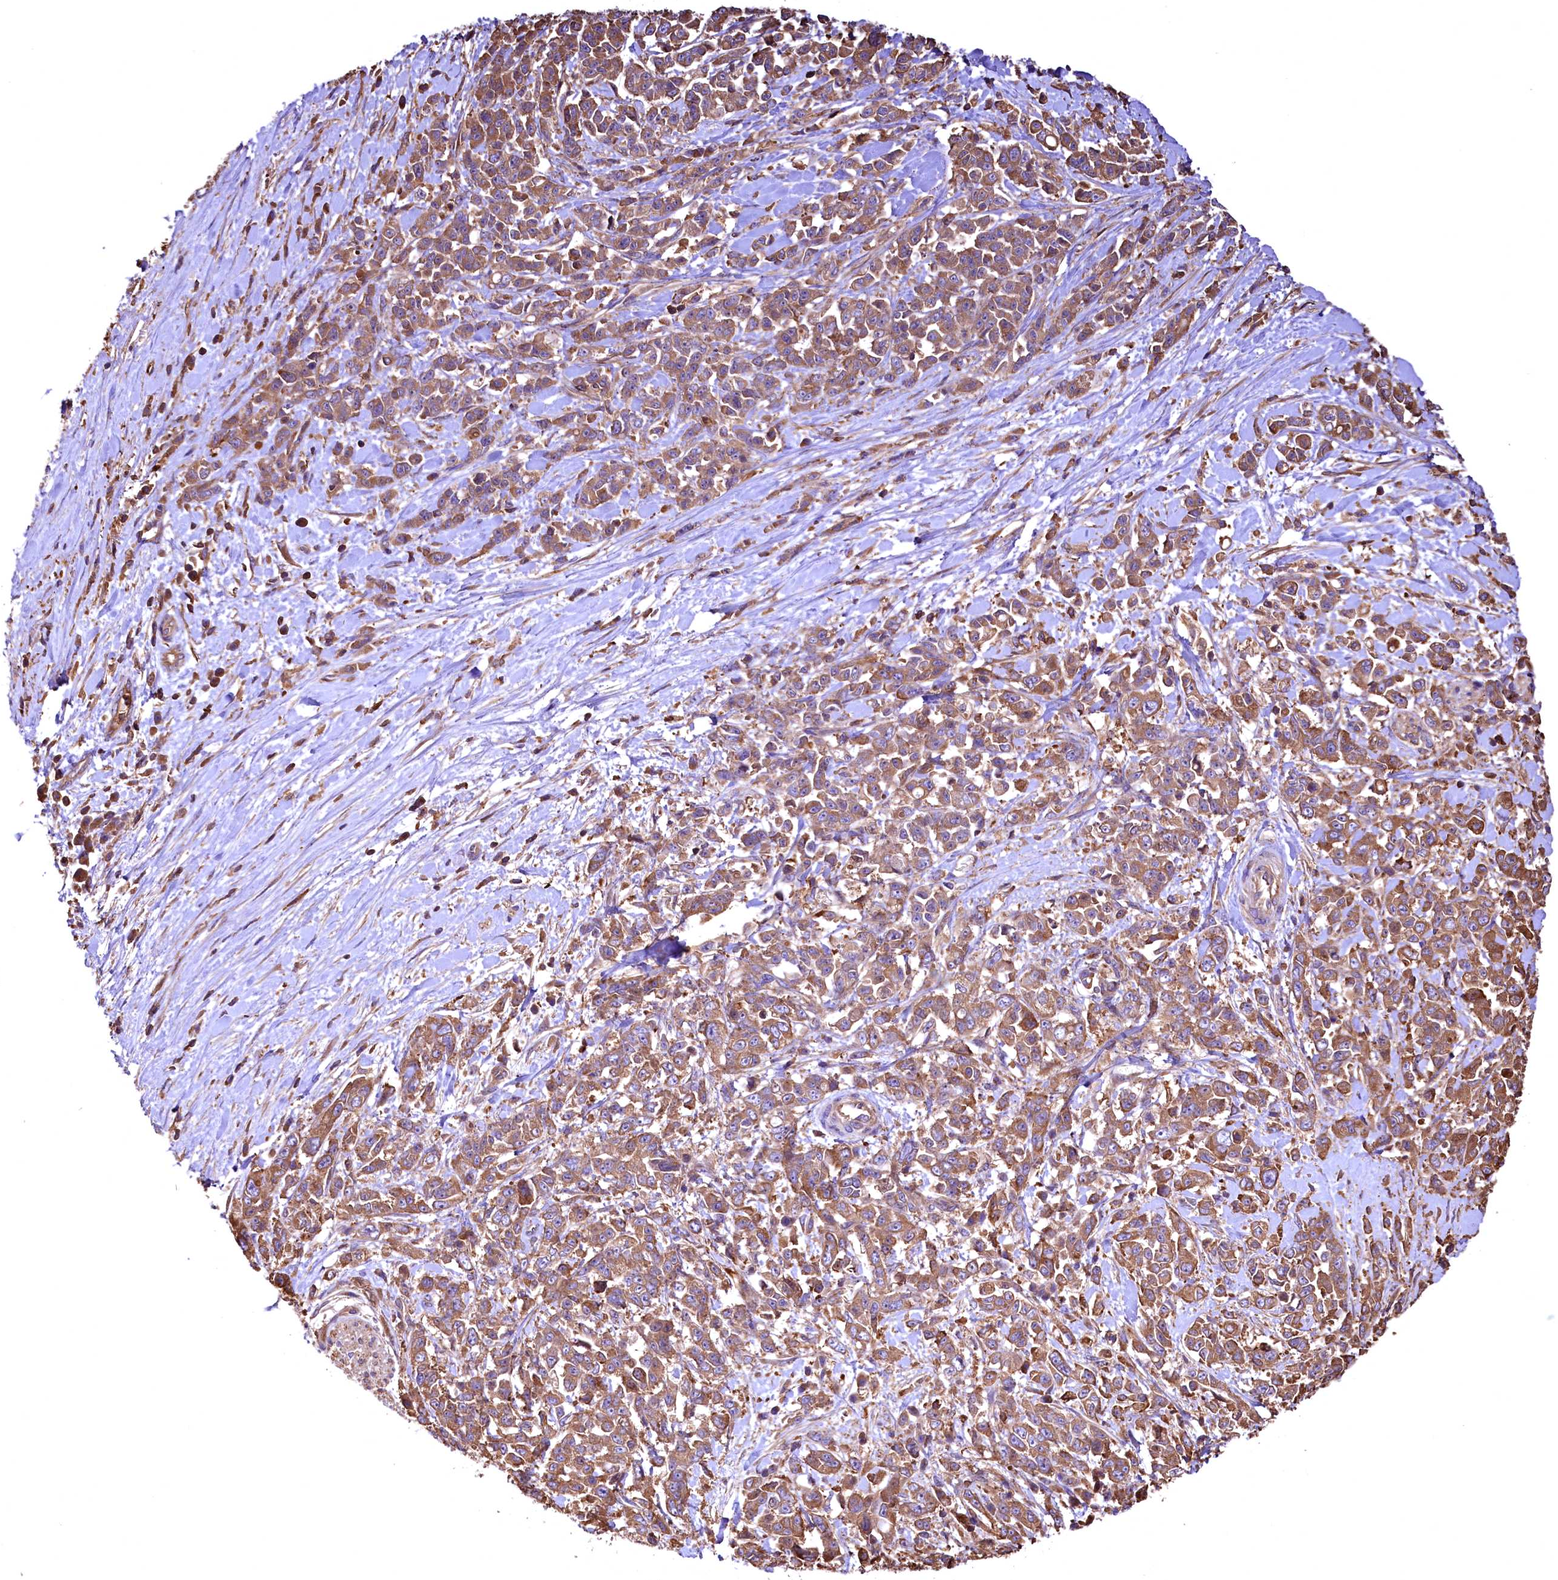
{"staining": {"intensity": "moderate", "quantity": ">75%", "location": "cytoplasmic/membranous"}, "tissue": "pancreatic cancer", "cell_type": "Tumor cells", "image_type": "cancer", "snomed": [{"axis": "morphology", "description": "Normal tissue, NOS"}, {"axis": "morphology", "description": "Adenocarcinoma, NOS"}, {"axis": "topography", "description": "Pancreas"}], "caption": "Pancreatic adenocarcinoma tissue reveals moderate cytoplasmic/membranous positivity in about >75% of tumor cells", "gene": "RARS2", "patient": {"sex": "female", "age": 64}}